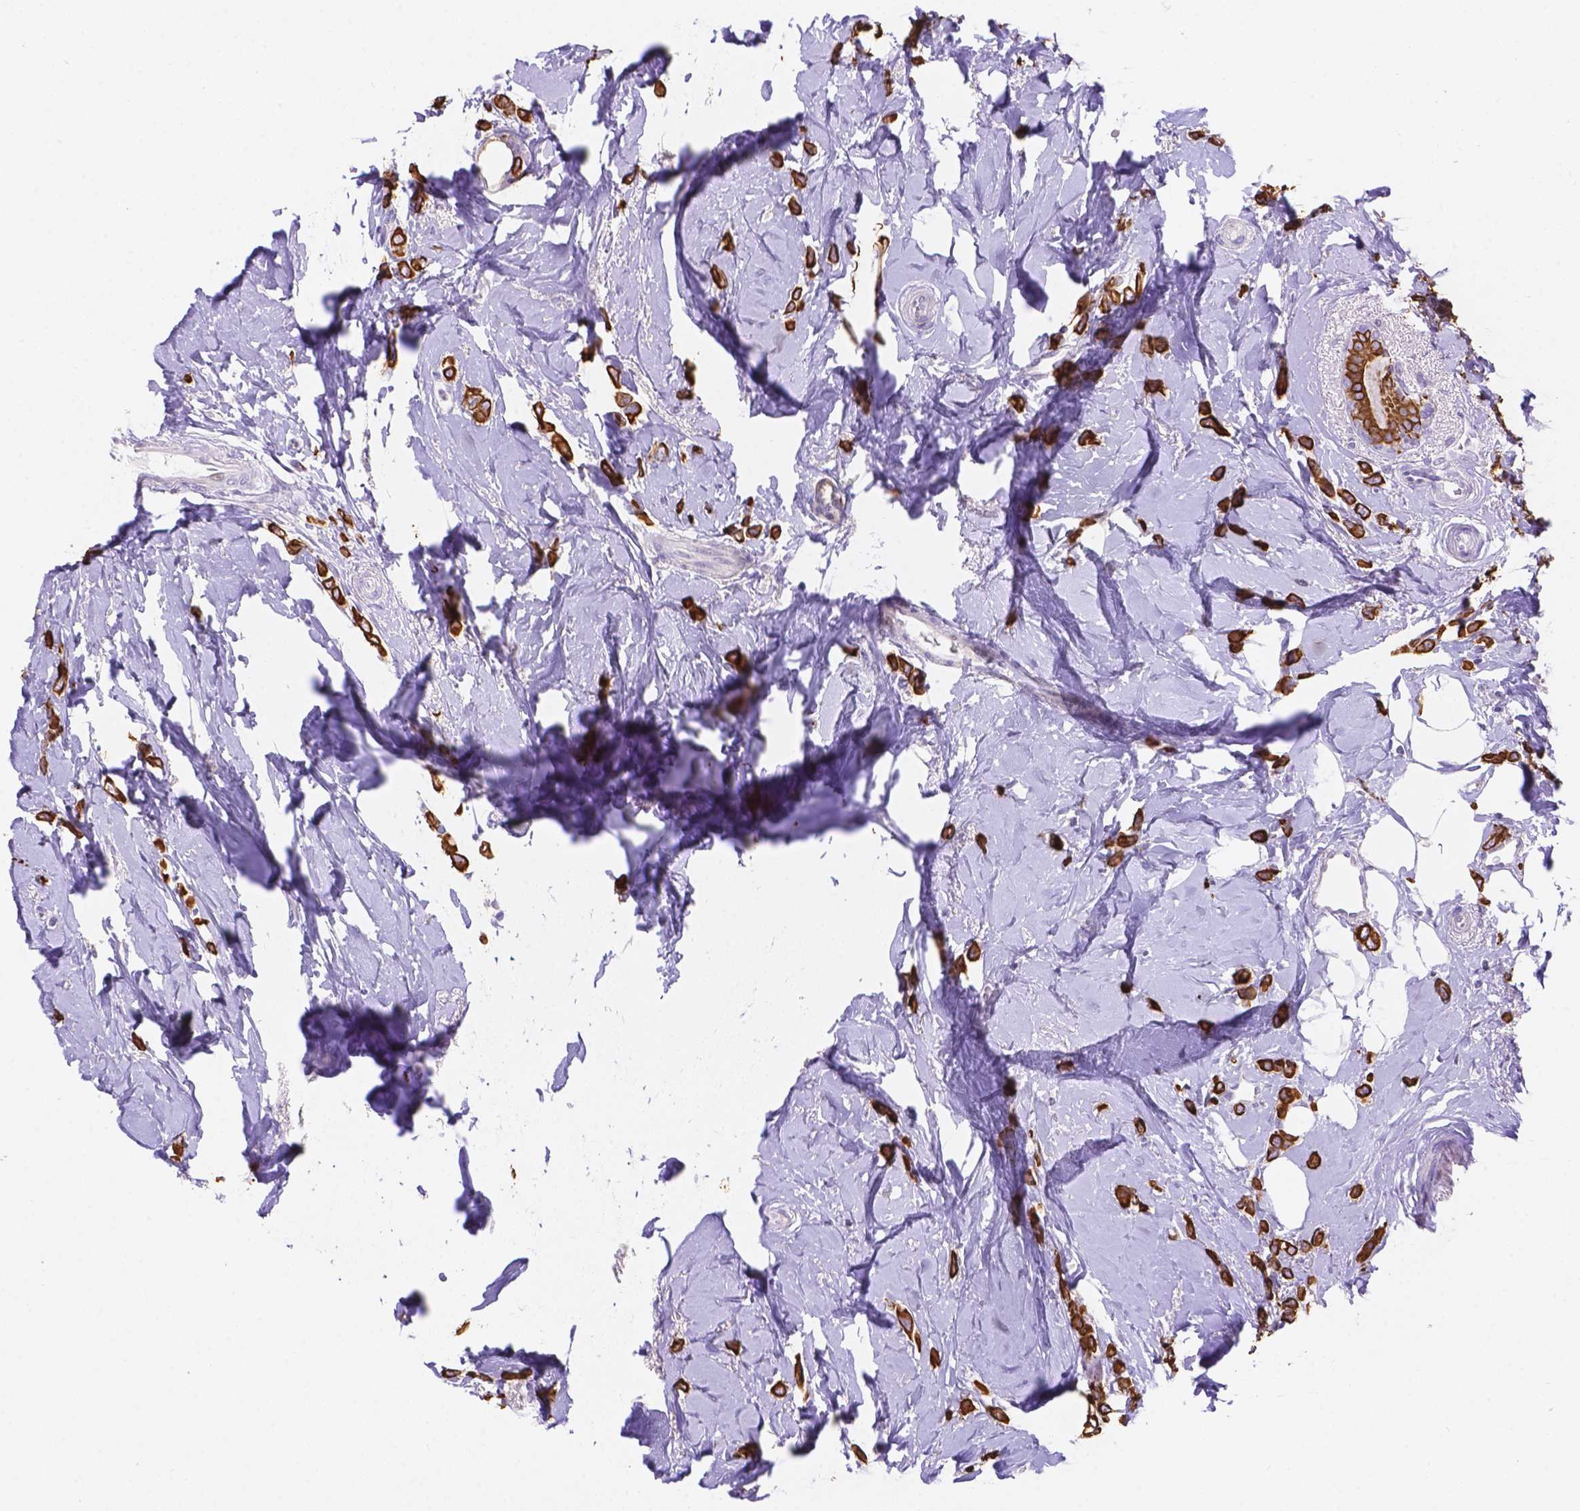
{"staining": {"intensity": "strong", "quantity": ">75%", "location": "cytoplasmic/membranous"}, "tissue": "breast cancer", "cell_type": "Tumor cells", "image_type": "cancer", "snomed": [{"axis": "morphology", "description": "Lobular carcinoma"}, {"axis": "topography", "description": "Breast"}], "caption": "Protein staining of breast lobular carcinoma tissue displays strong cytoplasmic/membranous positivity in about >75% of tumor cells.", "gene": "DMWD", "patient": {"sex": "female", "age": 66}}